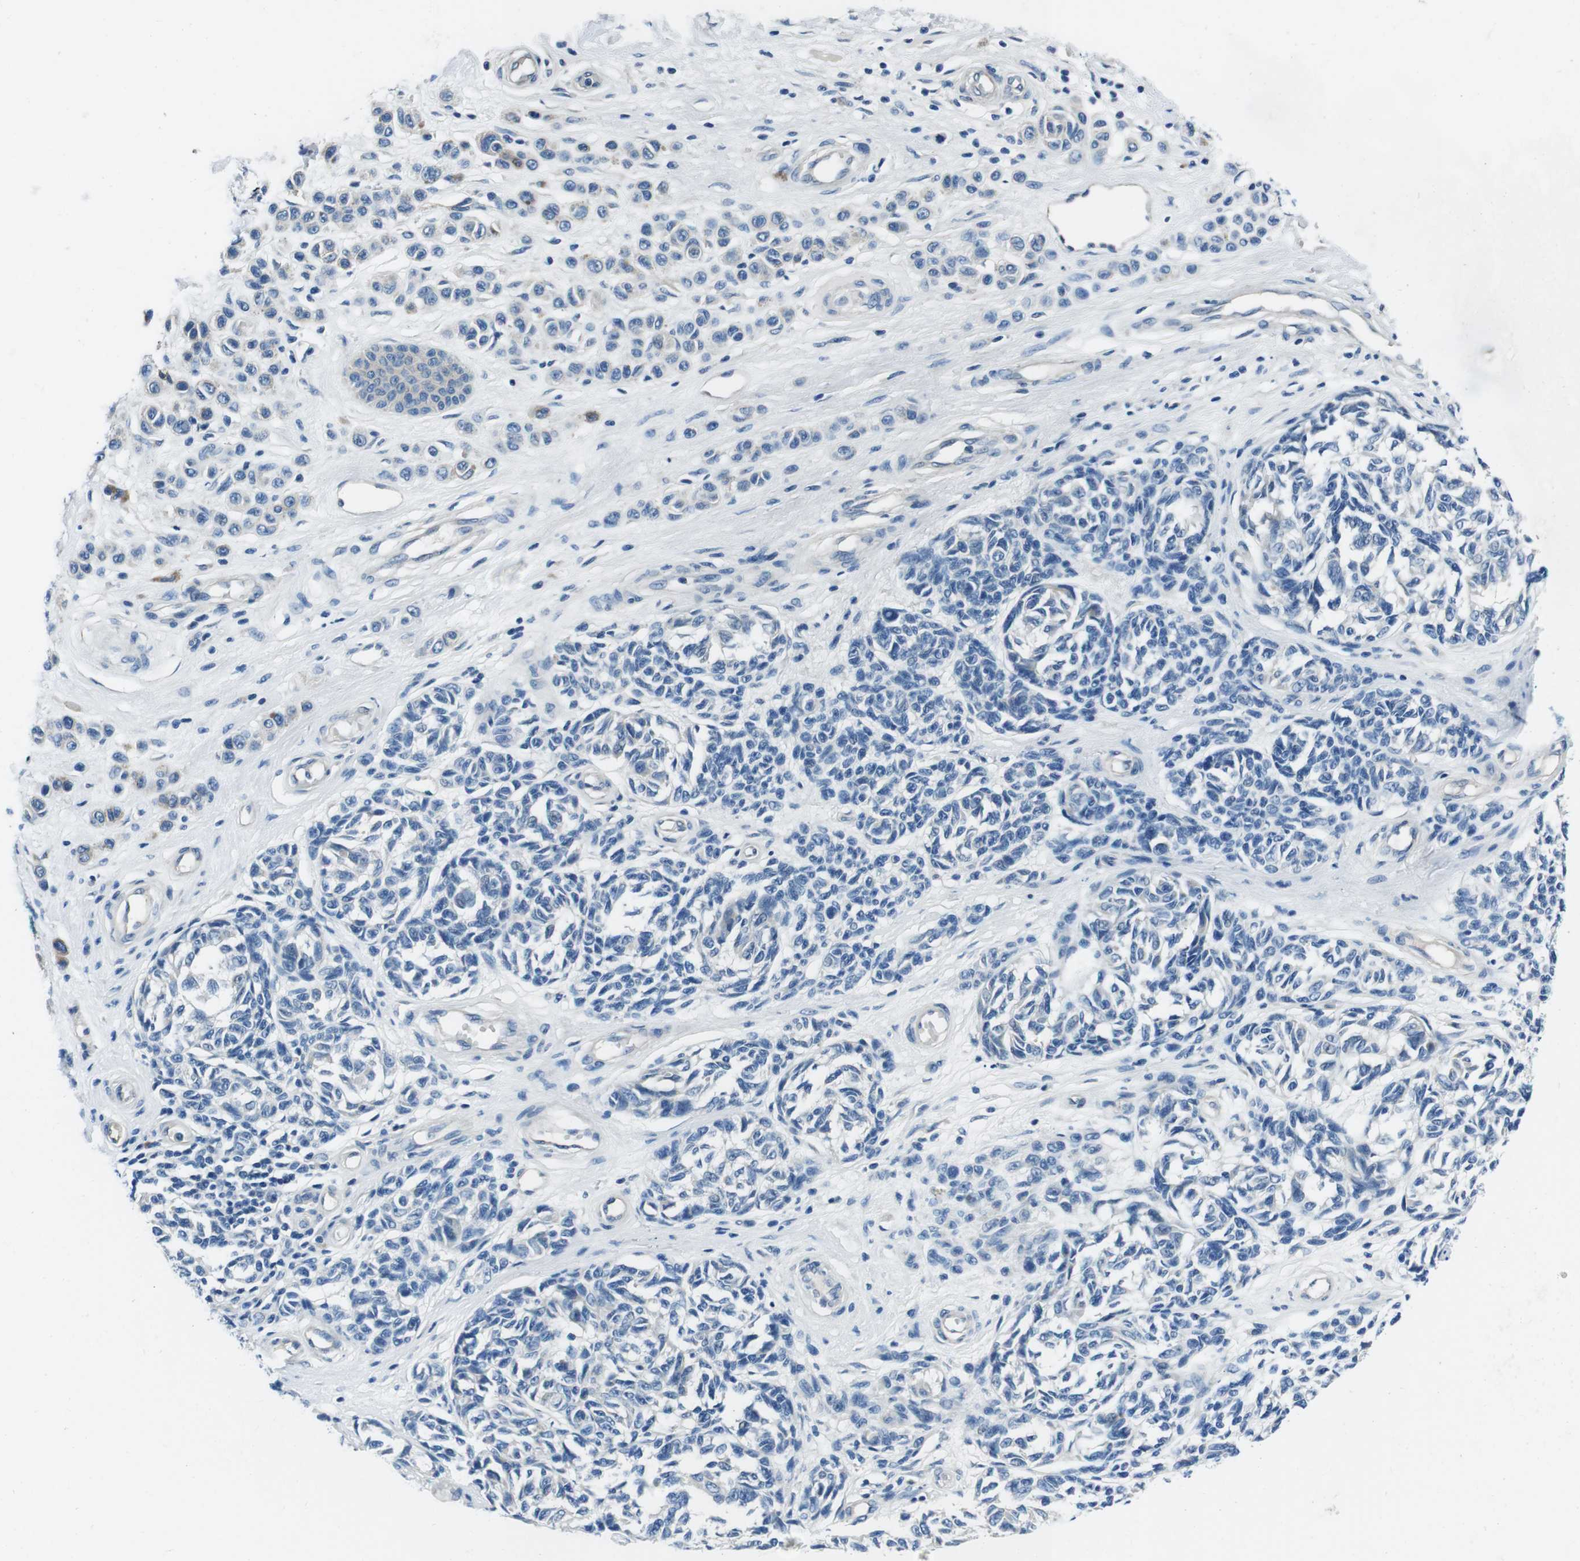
{"staining": {"intensity": "negative", "quantity": "none", "location": "none"}, "tissue": "melanoma", "cell_type": "Tumor cells", "image_type": "cancer", "snomed": [{"axis": "morphology", "description": "Malignant melanoma, NOS"}, {"axis": "topography", "description": "Skin"}], "caption": "Melanoma was stained to show a protein in brown. There is no significant positivity in tumor cells.", "gene": "CASQ1", "patient": {"sex": "female", "age": 64}}